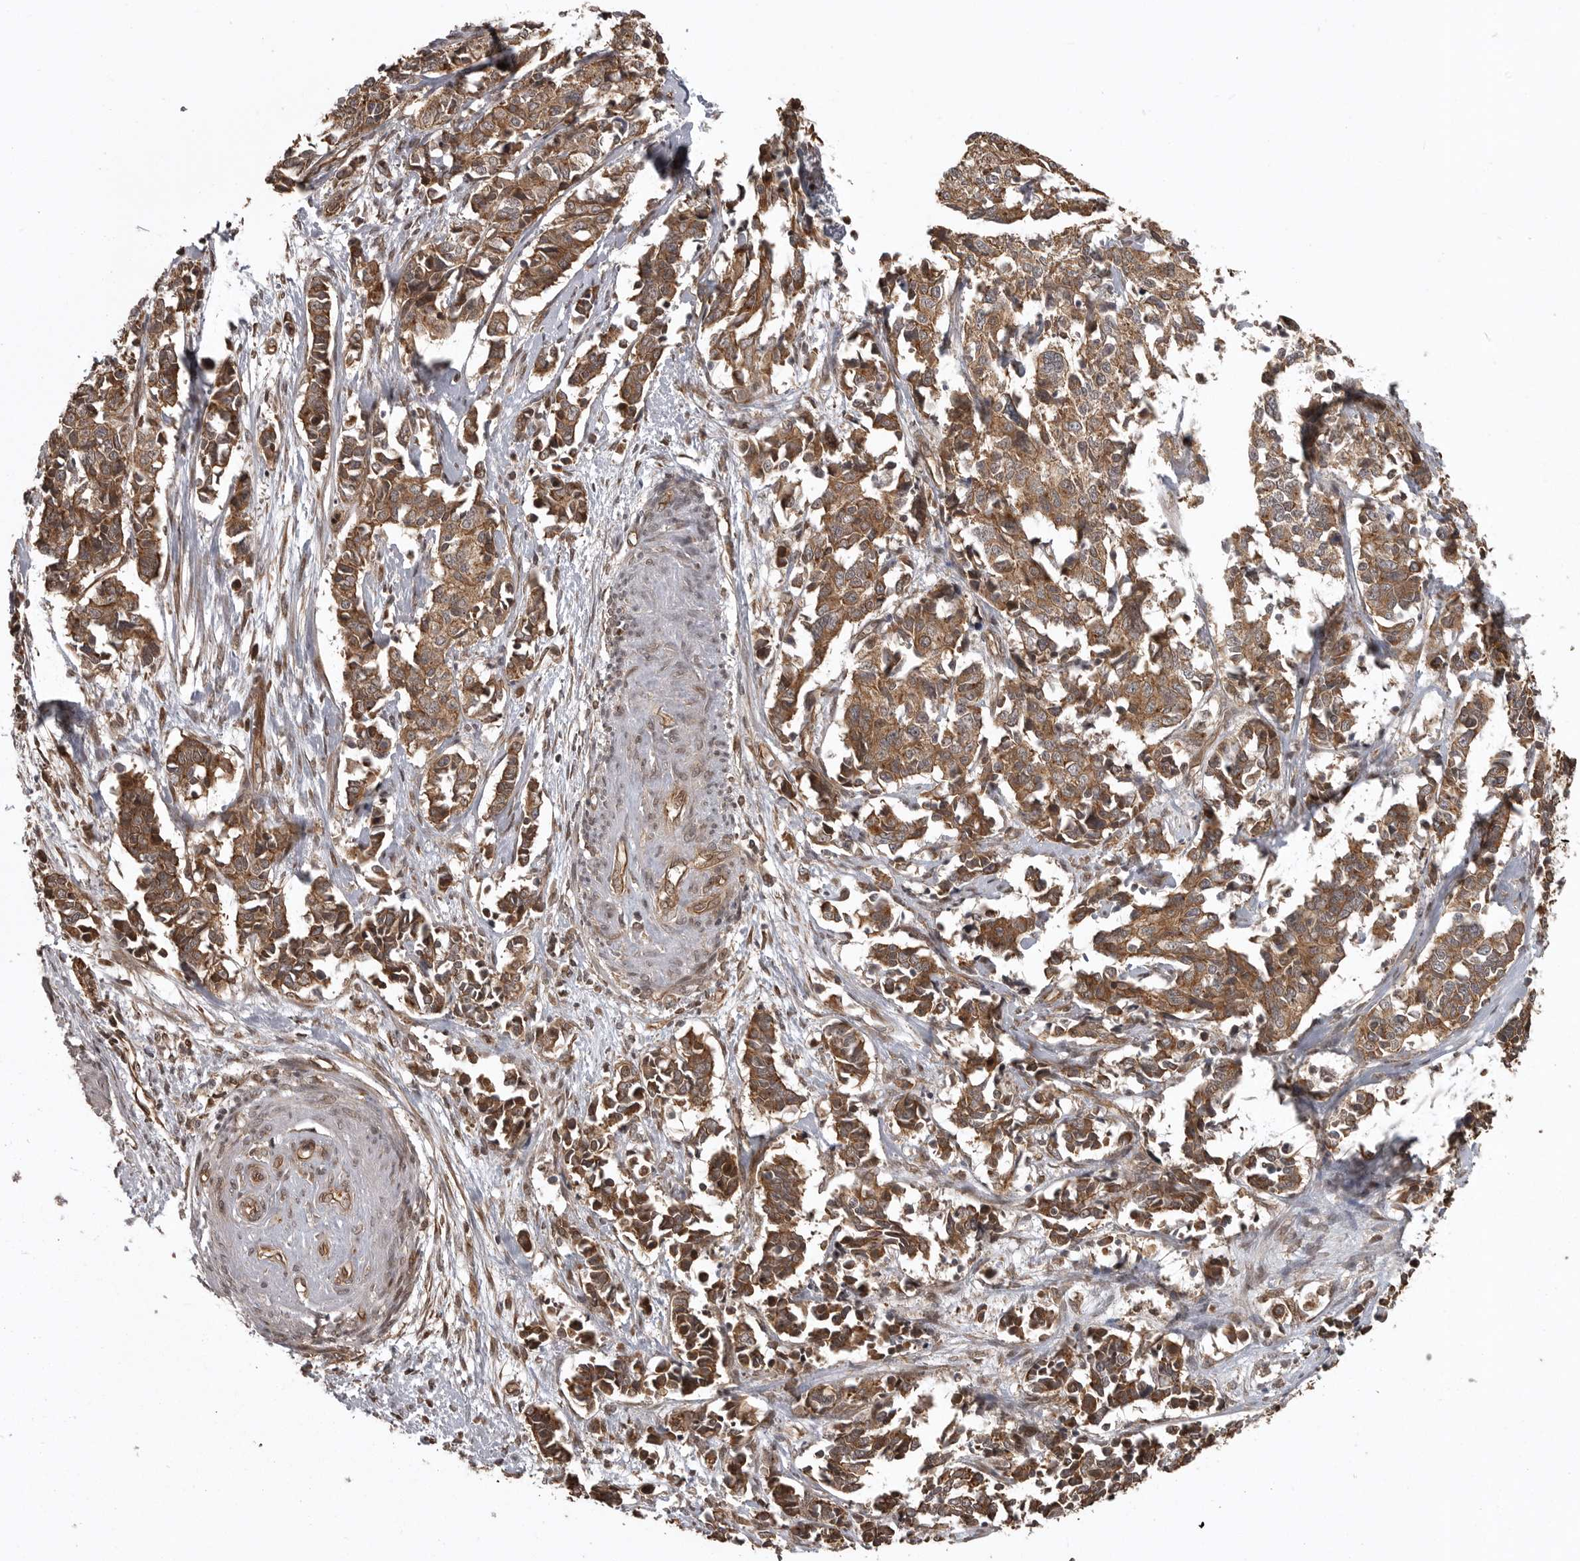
{"staining": {"intensity": "moderate", "quantity": ">75%", "location": "cytoplasmic/membranous"}, "tissue": "cervical cancer", "cell_type": "Tumor cells", "image_type": "cancer", "snomed": [{"axis": "morphology", "description": "Normal tissue, NOS"}, {"axis": "morphology", "description": "Squamous cell carcinoma, NOS"}, {"axis": "topography", "description": "Cervix"}], "caption": "Cervical cancer stained with DAB immunohistochemistry (IHC) shows medium levels of moderate cytoplasmic/membranous staining in about >75% of tumor cells.", "gene": "DNAJC8", "patient": {"sex": "female", "age": 35}}